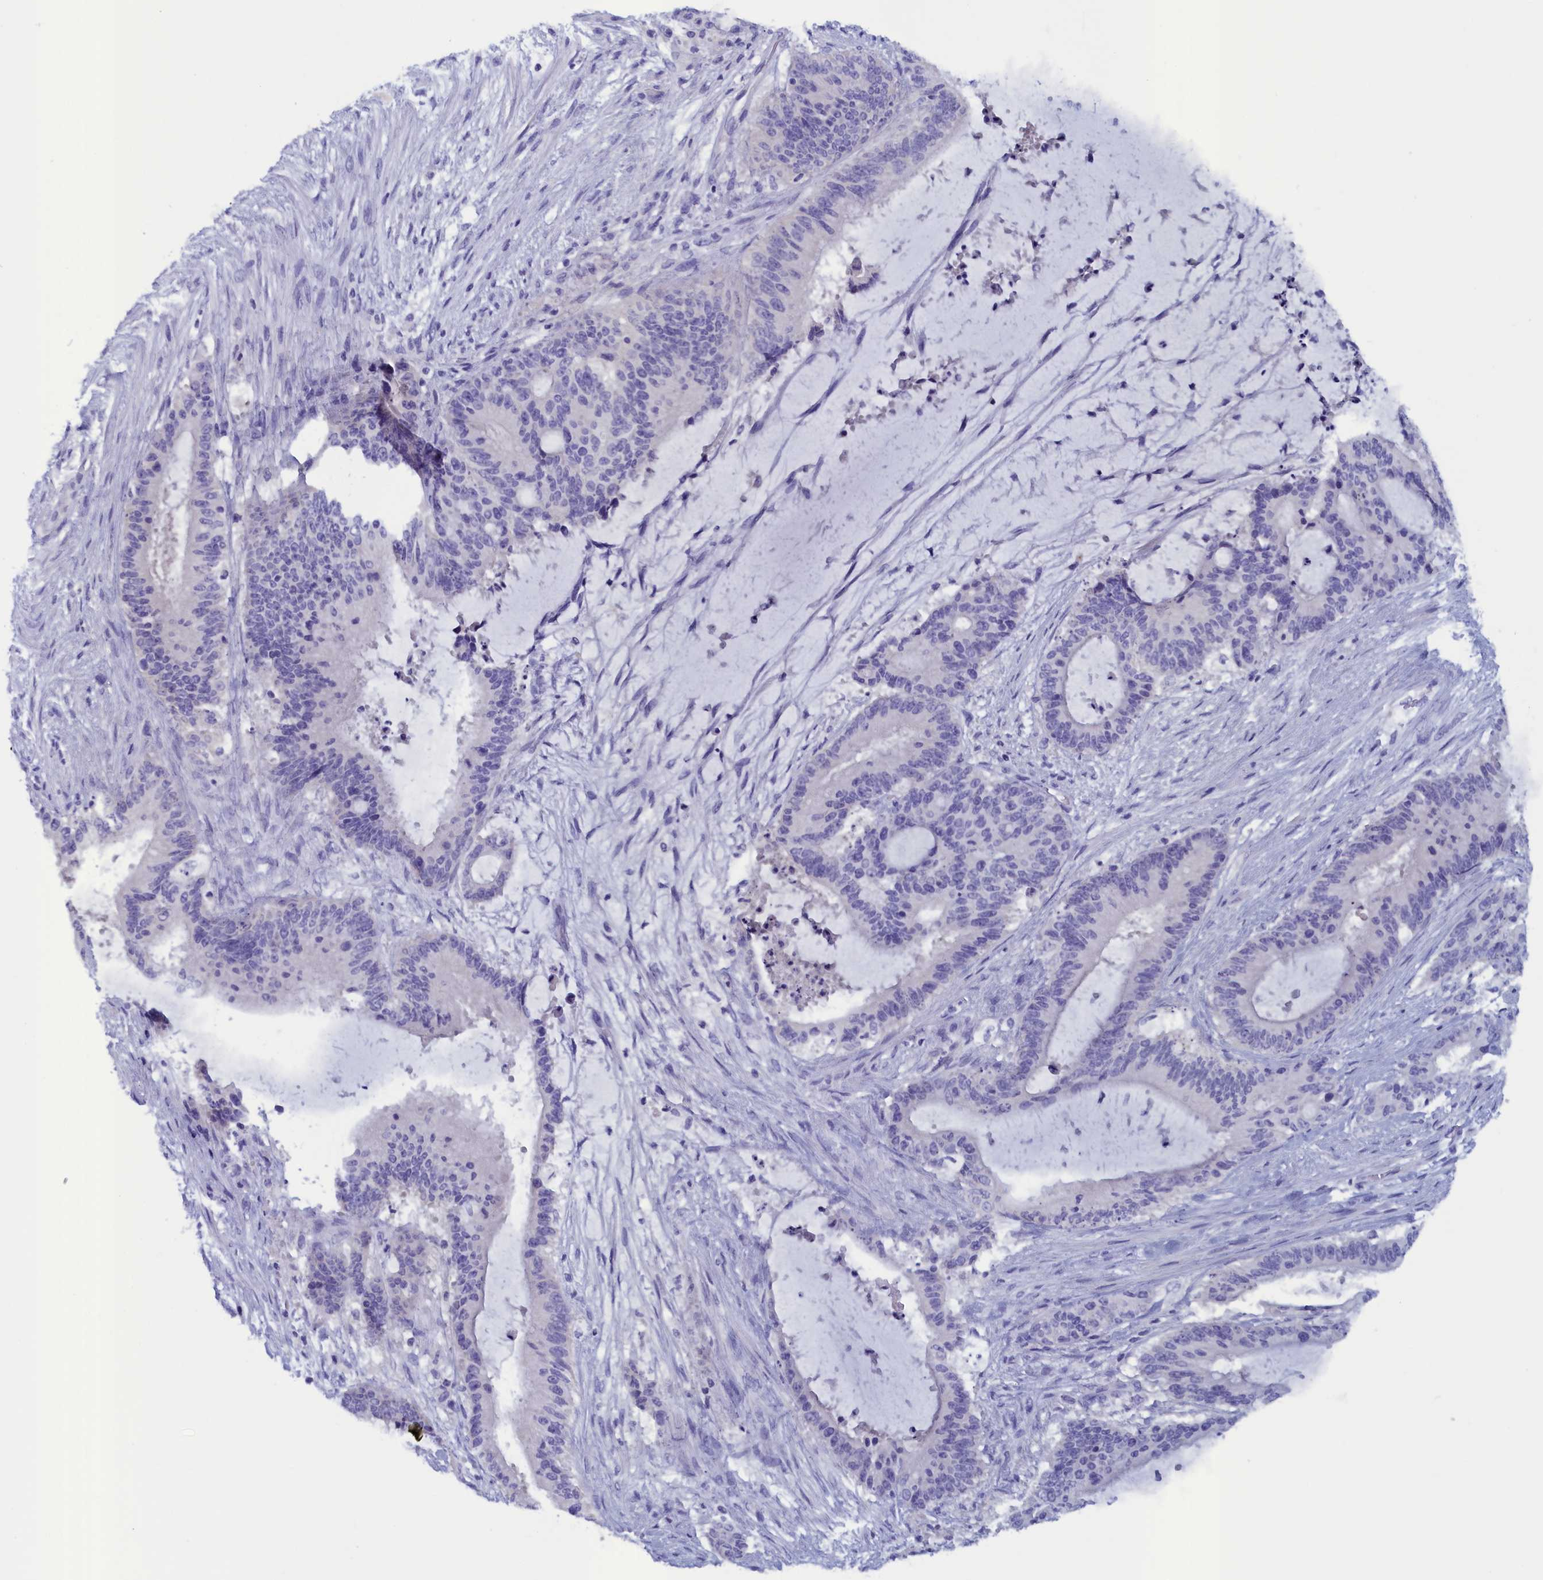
{"staining": {"intensity": "negative", "quantity": "none", "location": "none"}, "tissue": "liver cancer", "cell_type": "Tumor cells", "image_type": "cancer", "snomed": [{"axis": "morphology", "description": "Normal tissue, NOS"}, {"axis": "morphology", "description": "Cholangiocarcinoma"}, {"axis": "topography", "description": "Liver"}, {"axis": "topography", "description": "Peripheral nerve tissue"}], "caption": "This is an immunohistochemistry (IHC) photomicrograph of human cholangiocarcinoma (liver). There is no positivity in tumor cells.", "gene": "ANKRD2", "patient": {"sex": "female", "age": 73}}